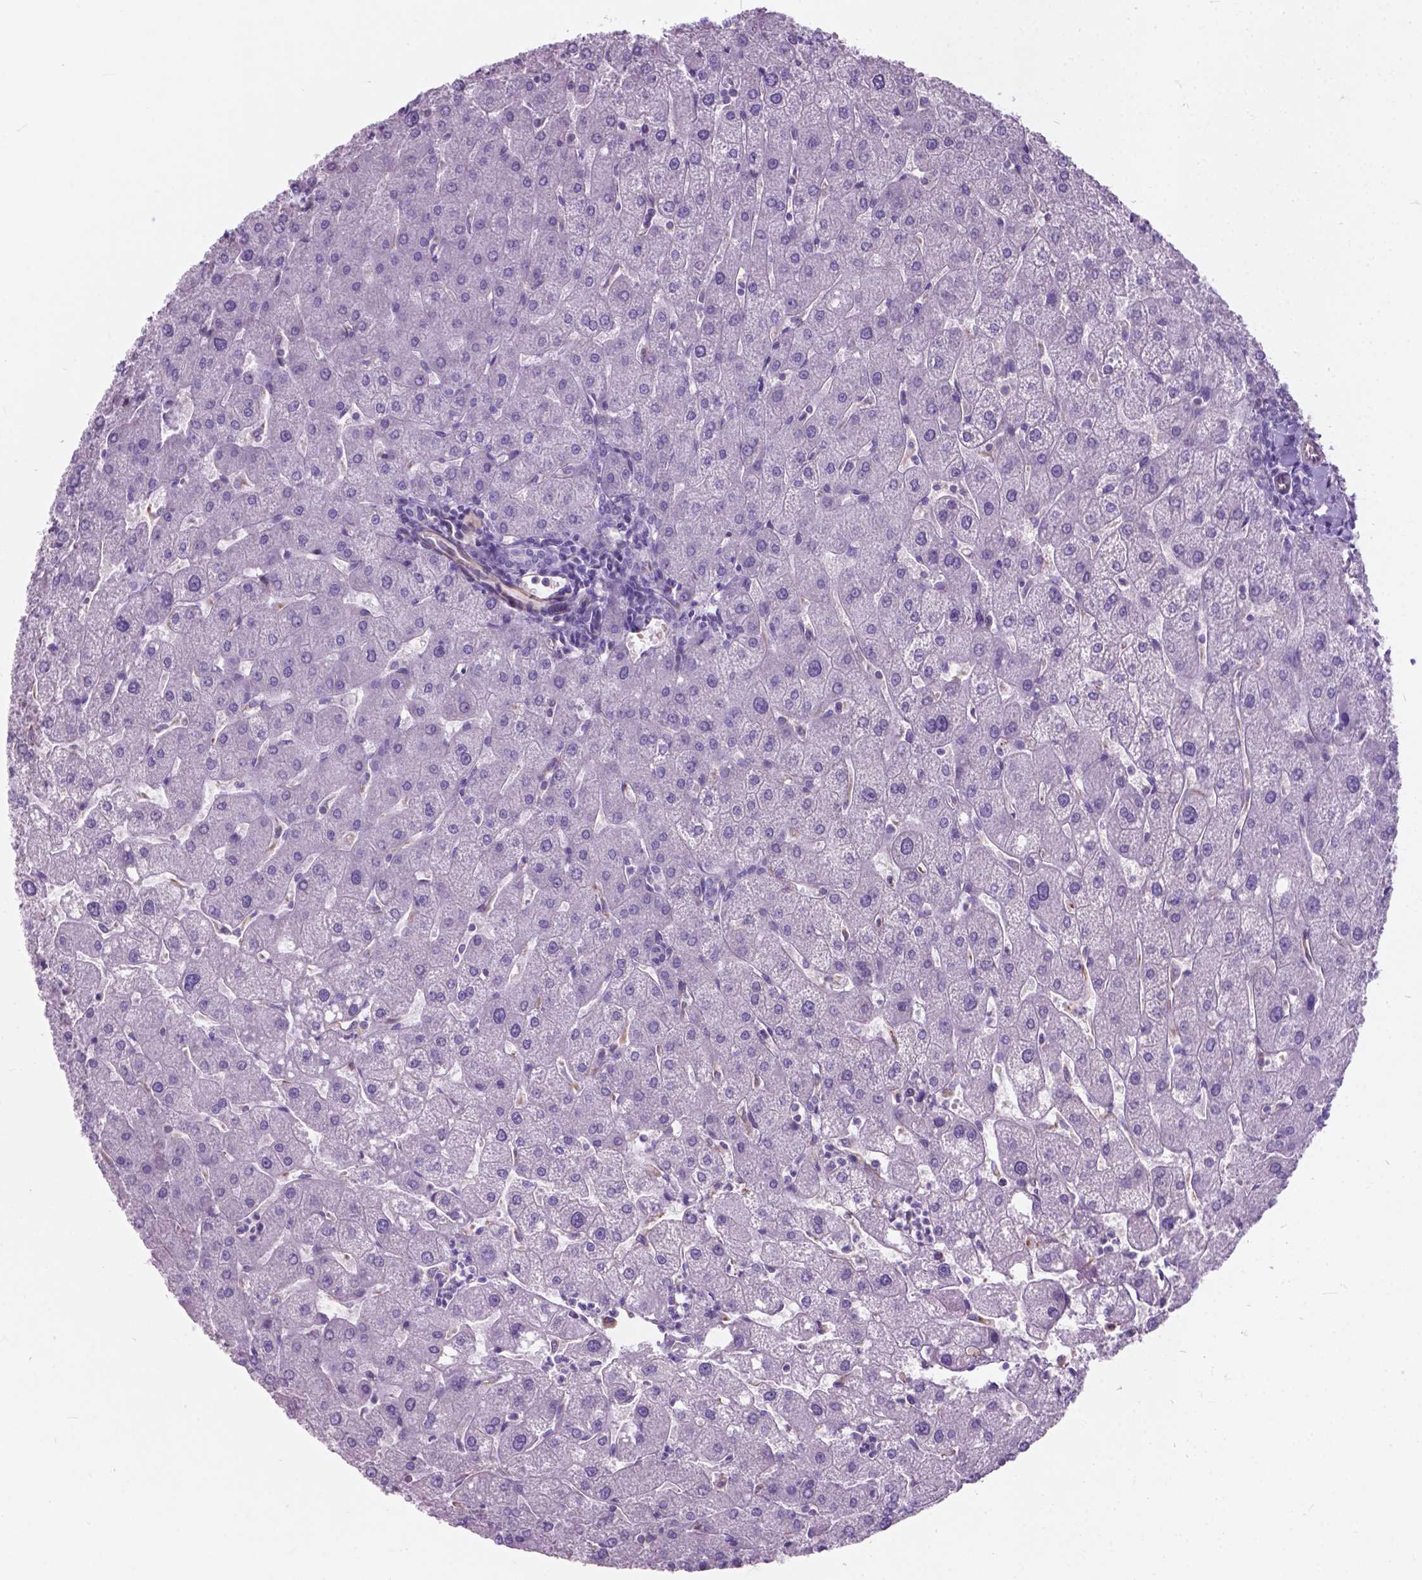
{"staining": {"intensity": "negative", "quantity": "none", "location": "none"}, "tissue": "liver", "cell_type": "Cholangiocytes", "image_type": "normal", "snomed": [{"axis": "morphology", "description": "Normal tissue, NOS"}, {"axis": "topography", "description": "Liver"}], "caption": "Immunohistochemical staining of unremarkable human liver exhibits no significant expression in cholangiocytes. (DAB immunohistochemistry visualized using brightfield microscopy, high magnification).", "gene": "AMOT", "patient": {"sex": "male", "age": 67}}